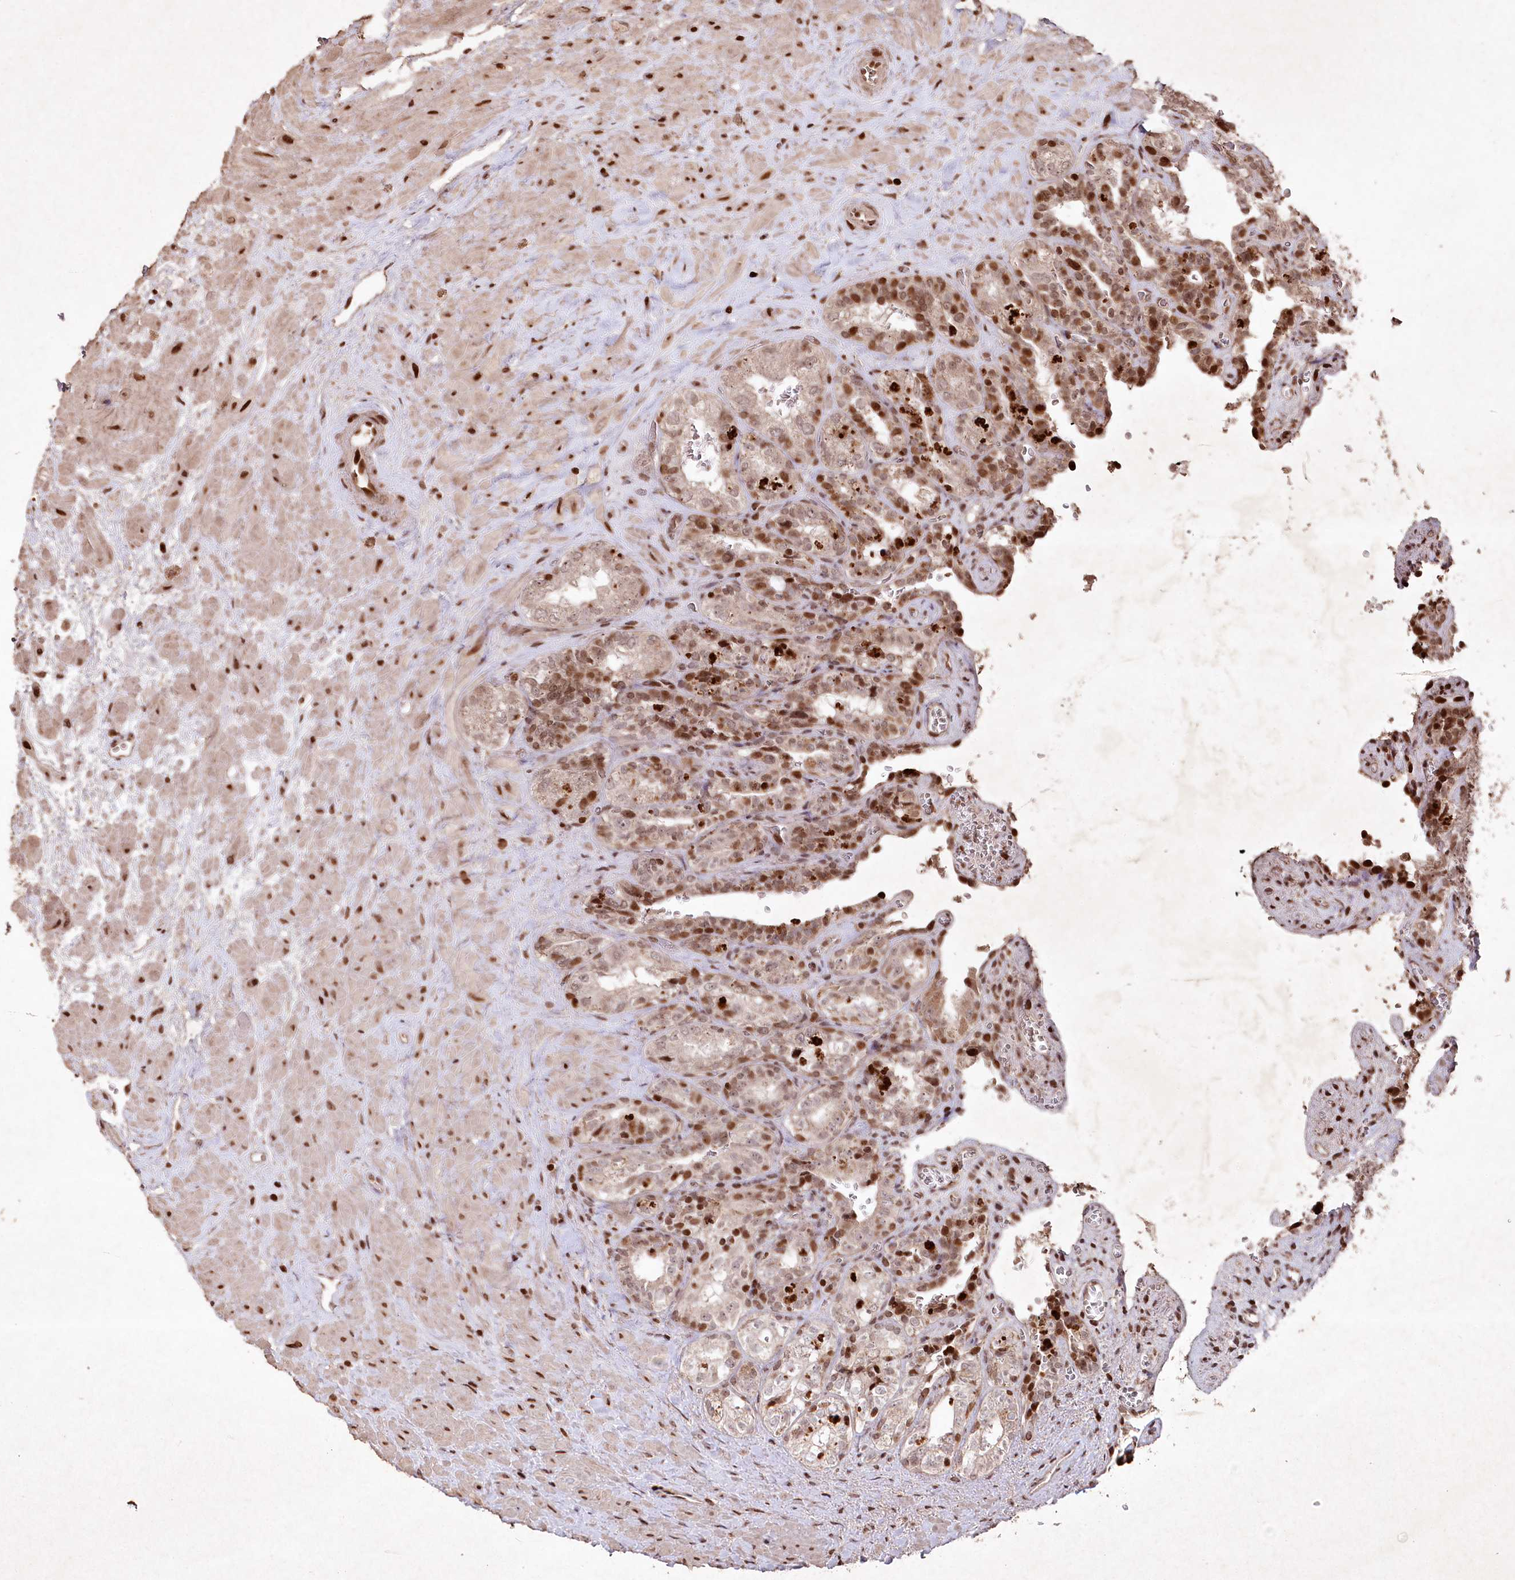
{"staining": {"intensity": "strong", "quantity": "25%-75%", "location": "cytoplasmic/membranous,nuclear"}, "tissue": "seminal vesicle", "cell_type": "Glandular cells", "image_type": "normal", "snomed": [{"axis": "morphology", "description": "Normal tissue, NOS"}, {"axis": "topography", "description": "Prostate"}, {"axis": "topography", "description": "Seminal veicle"}], "caption": "Benign seminal vesicle demonstrates strong cytoplasmic/membranous,nuclear positivity in approximately 25%-75% of glandular cells The staining is performed using DAB (3,3'-diaminobenzidine) brown chromogen to label protein expression. The nuclei are counter-stained blue using hematoxylin..", "gene": "CCSER2", "patient": {"sex": "male", "age": 67}}